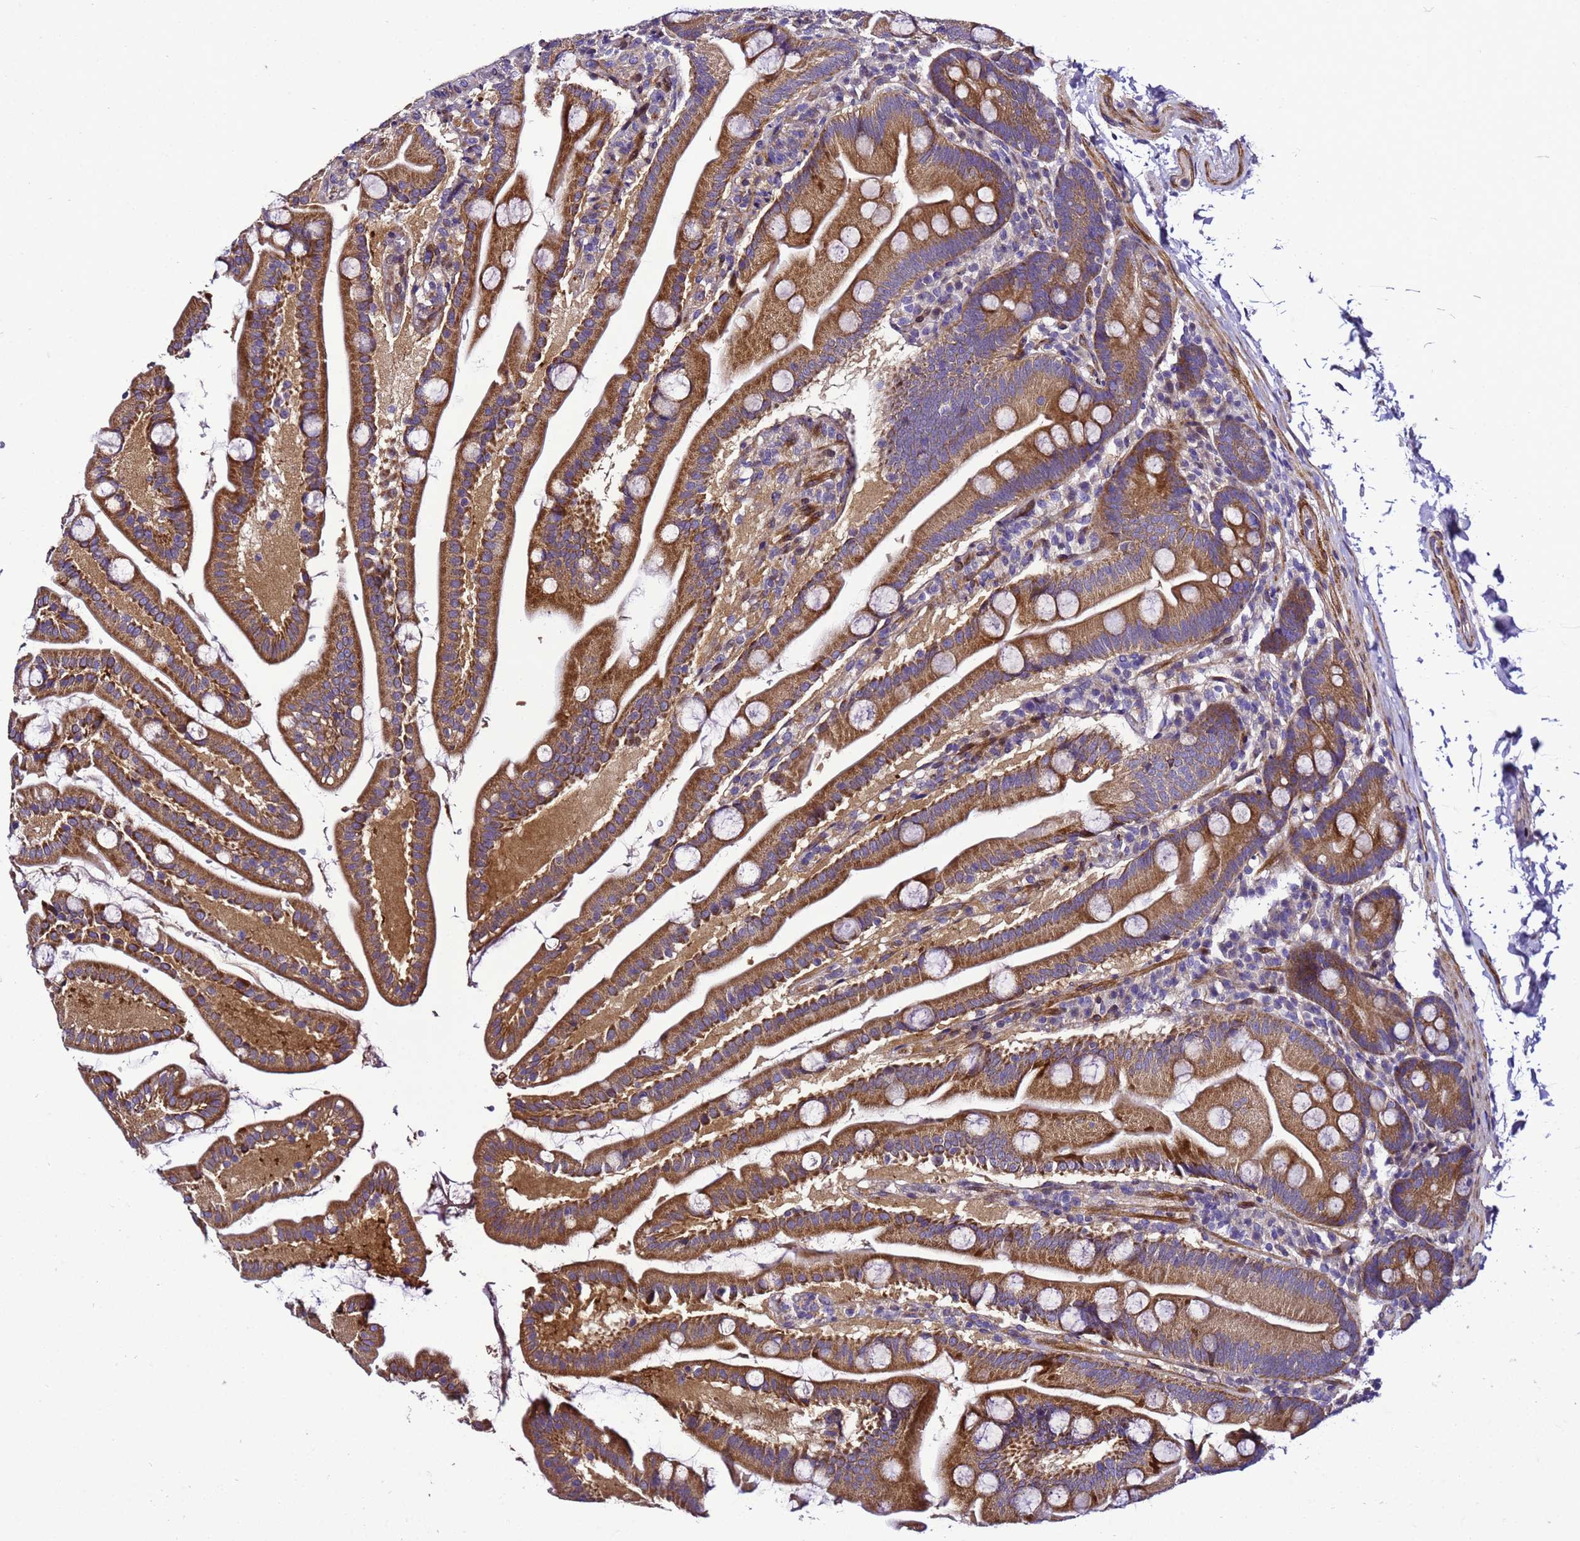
{"staining": {"intensity": "strong", "quantity": ">75%", "location": "cytoplasmic/membranous"}, "tissue": "small intestine", "cell_type": "Glandular cells", "image_type": "normal", "snomed": [{"axis": "morphology", "description": "Normal tissue, NOS"}, {"axis": "topography", "description": "Small intestine"}], "caption": "A photomicrograph showing strong cytoplasmic/membranous positivity in about >75% of glandular cells in benign small intestine, as visualized by brown immunohistochemical staining.", "gene": "ZNF417", "patient": {"sex": "female", "age": 68}}